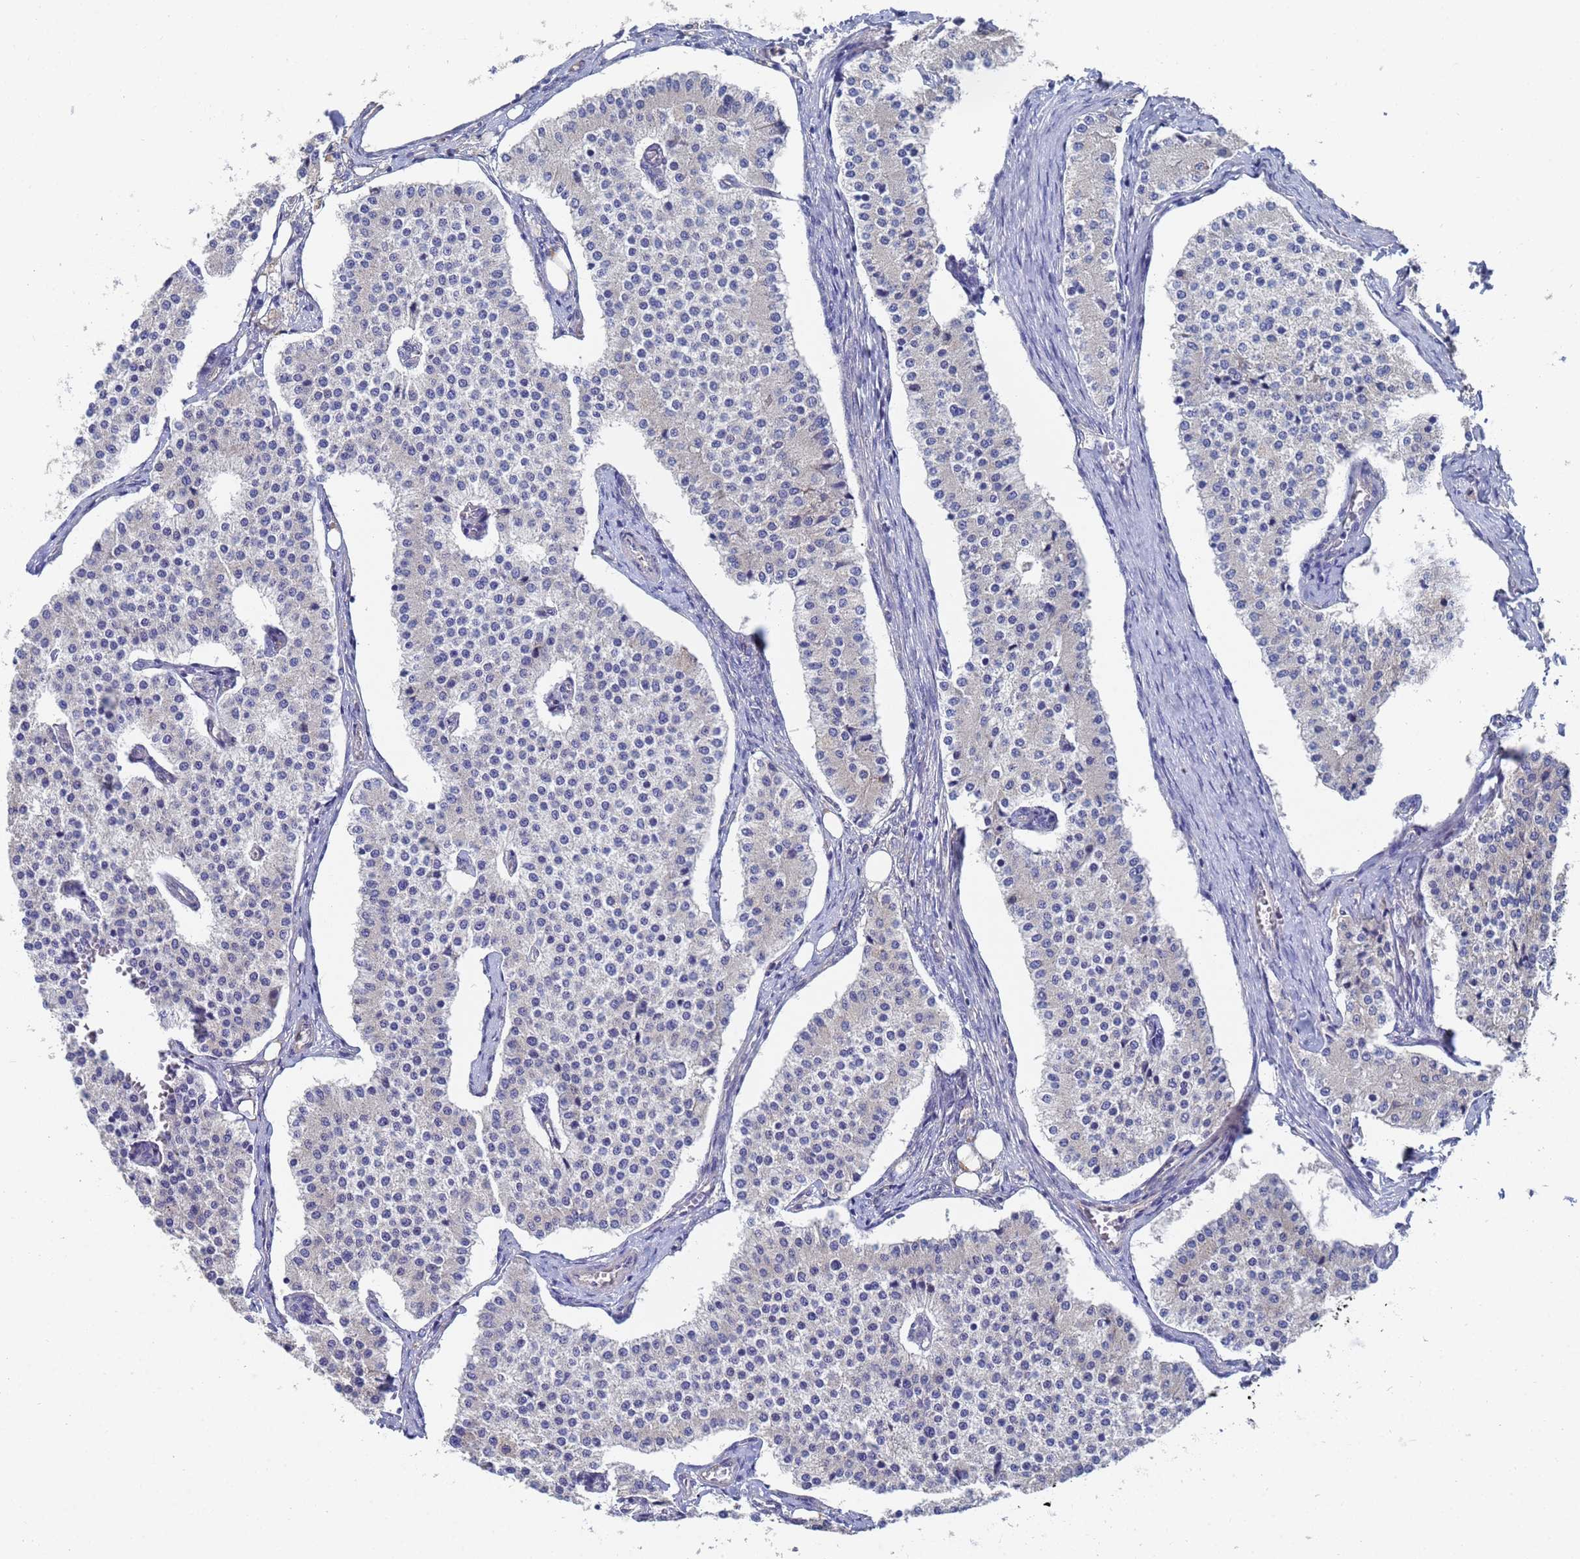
{"staining": {"intensity": "negative", "quantity": "none", "location": "none"}, "tissue": "carcinoid", "cell_type": "Tumor cells", "image_type": "cancer", "snomed": [{"axis": "morphology", "description": "Carcinoid, malignant, NOS"}, {"axis": "topography", "description": "Colon"}], "caption": "Image shows no significant protein expression in tumor cells of carcinoid.", "gene": "LBX2", "patient": {"sex": "female", "age": 52}}